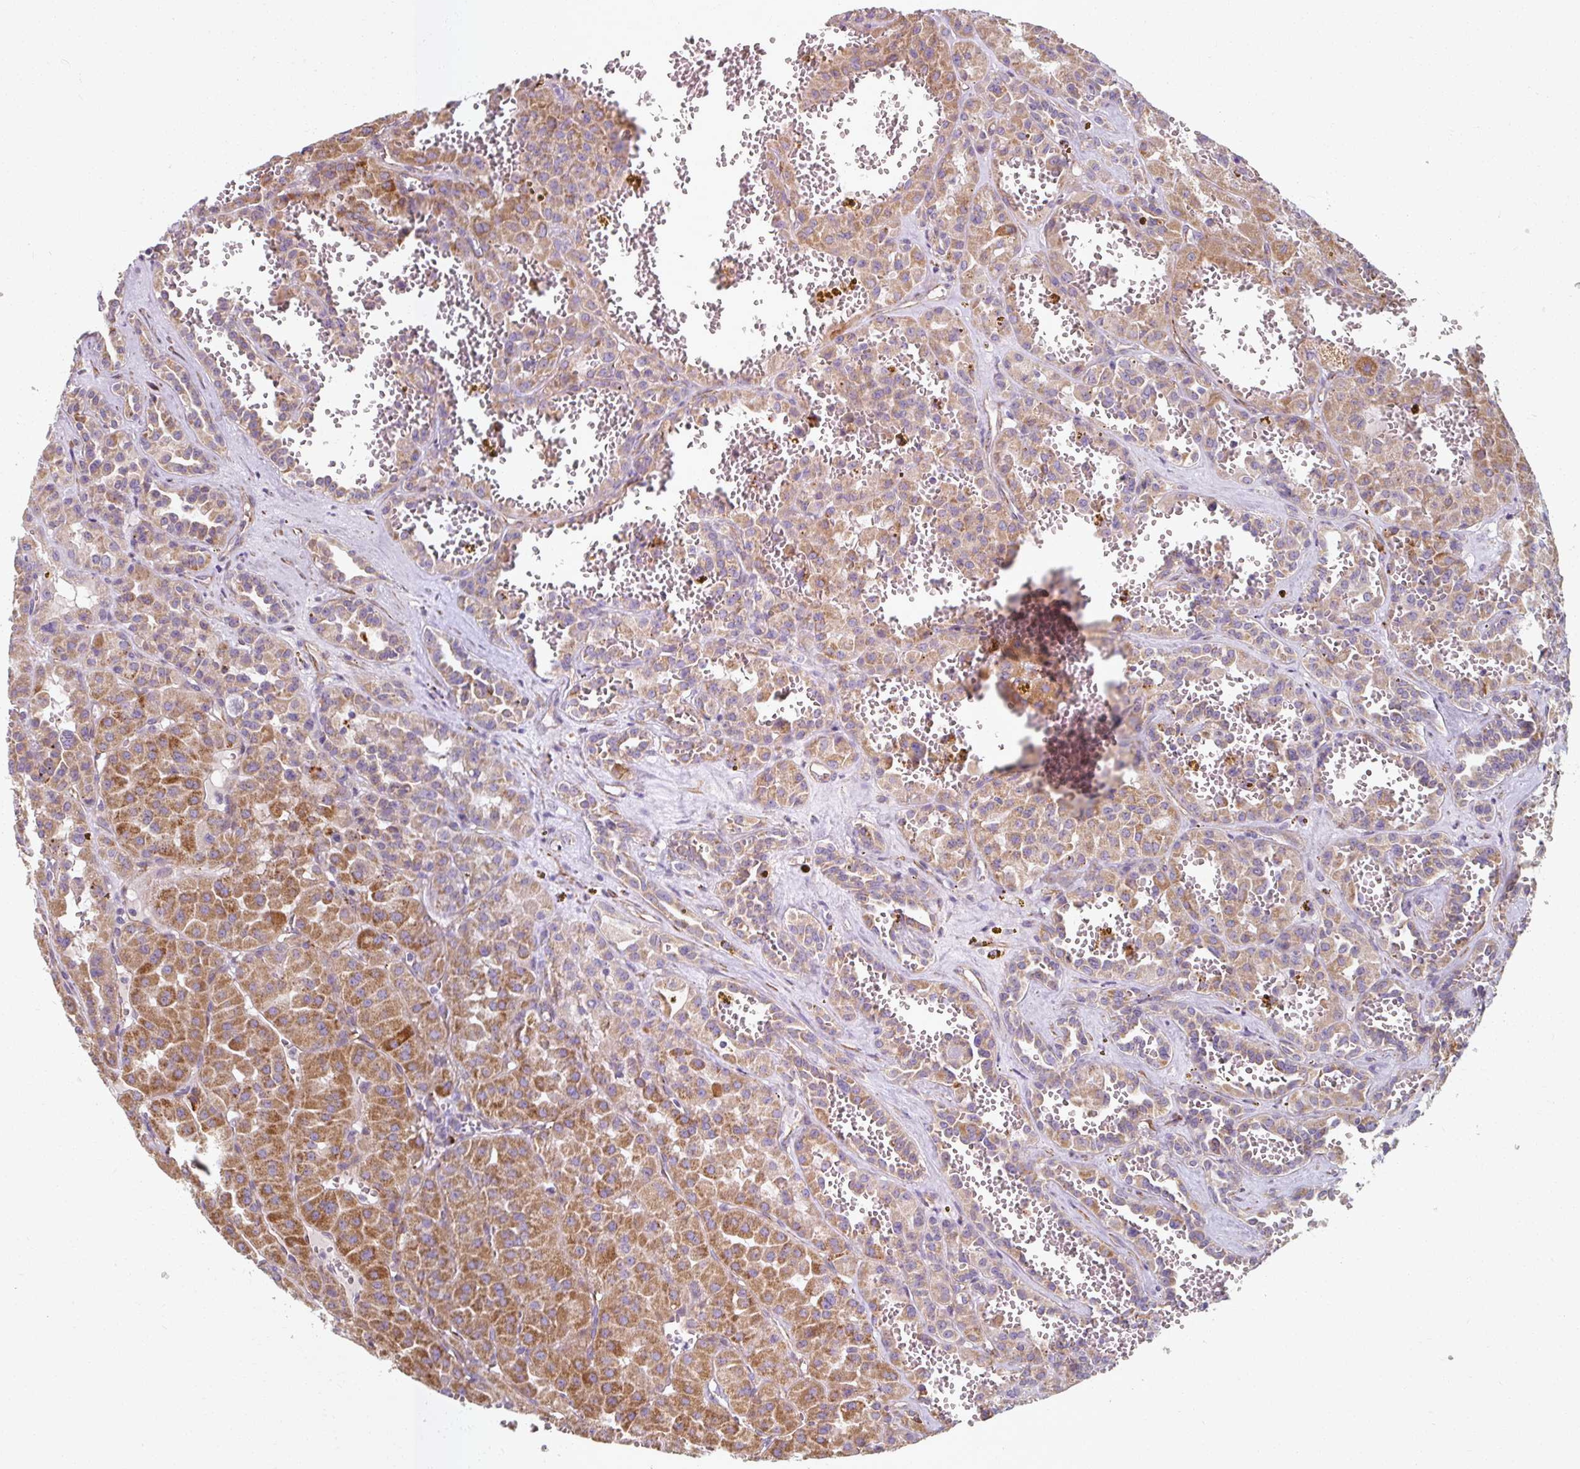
{"staining": {"intensity": "moderate", "quantity": ">75%", "location": "cytoplasmic/membranous"}, "tissue": "renal cancer", "cell_type": "Tumor cells", "image_type": "cancer", "snomed": [{"axis": "morphology", "description": "Carcinoma, NOS"}, {"axis": "topography", "description": "Kidney"}], "caption": "Immunohistochemical staining of renal cancer exhibits moderate cytoplasmic/membranous protein expression in about >75% of tumor cells.", "gene": "MRPS5", "patient": {"sex": "female", "age": 75}}